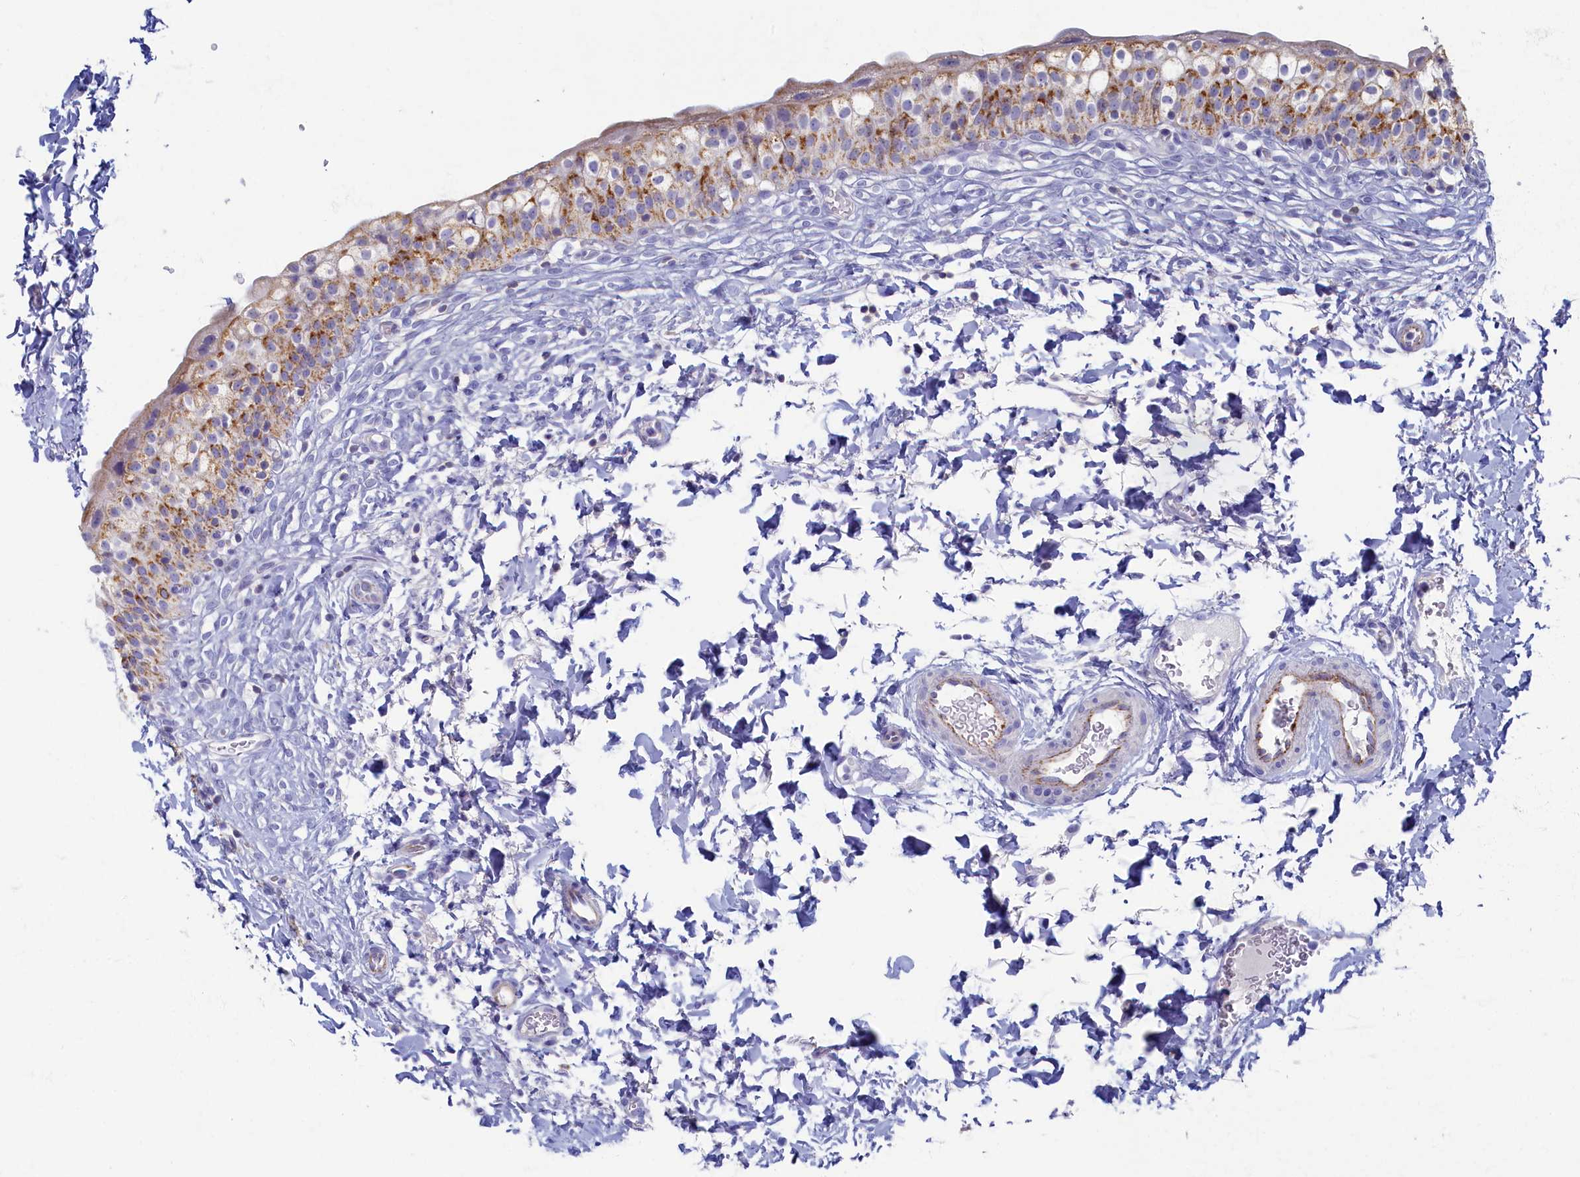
{"staining": {"intensity": "moderate", "quantity": "25%-75%", "location": "cytoplasmic/membranous"}, "tissue": "urinary bladder", "cell_type": "Urothelial cells", "image_type": "normal", "snomed": [{"axis": "morphology", "description": "Normal tissue, NOS"}, {"axis": "topography", "description": "Urinary bladder"}], "caption": "Normal urinary bladder reveals moderate cytoplasmic/membranous expression in about 25%-75% of urothelial cells The protein is shown in brown color, while the nuclei are stained blue..", "gene": "OCIAD2", "patient": {"sex": "male", "age": 55}}